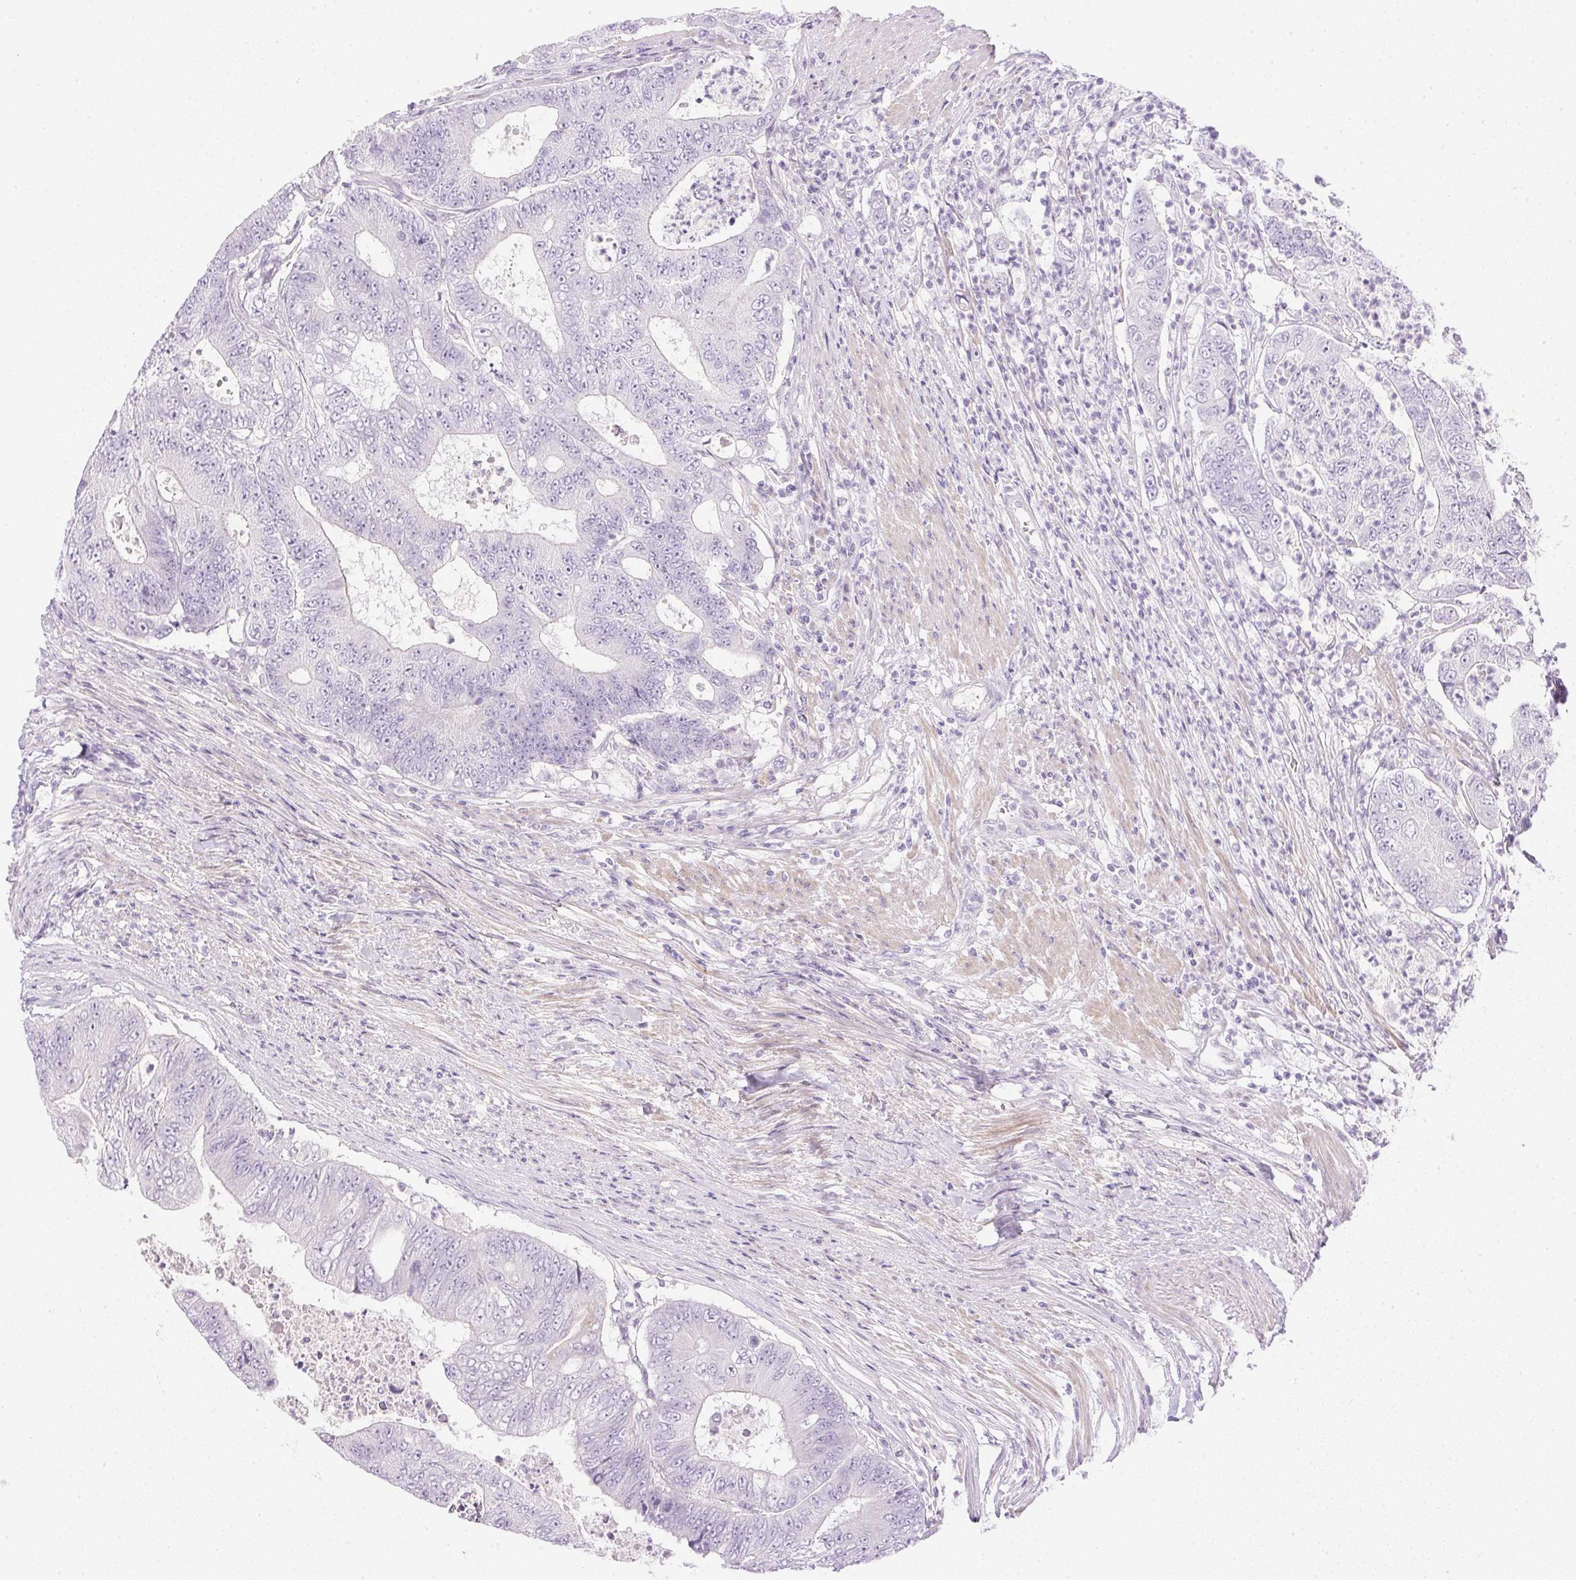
{"staining": {"intensity": "negative", "quantity": "none", "location": "none"}, "tissue": "colorectal cancer", "cell_type": "Tumor cells", "image_type": "cancer", "snomed": [{"axis": "morphology", "description": "Adenocarcinoma, NOS"}, {"axis": "topography", "description": "Colon"}], "caption": "Tumor cells are negative for protein expression in human colorectal adenocarcinoma.", "gene": "CTRL", "patient": {"sex": "female", "age": 48}}